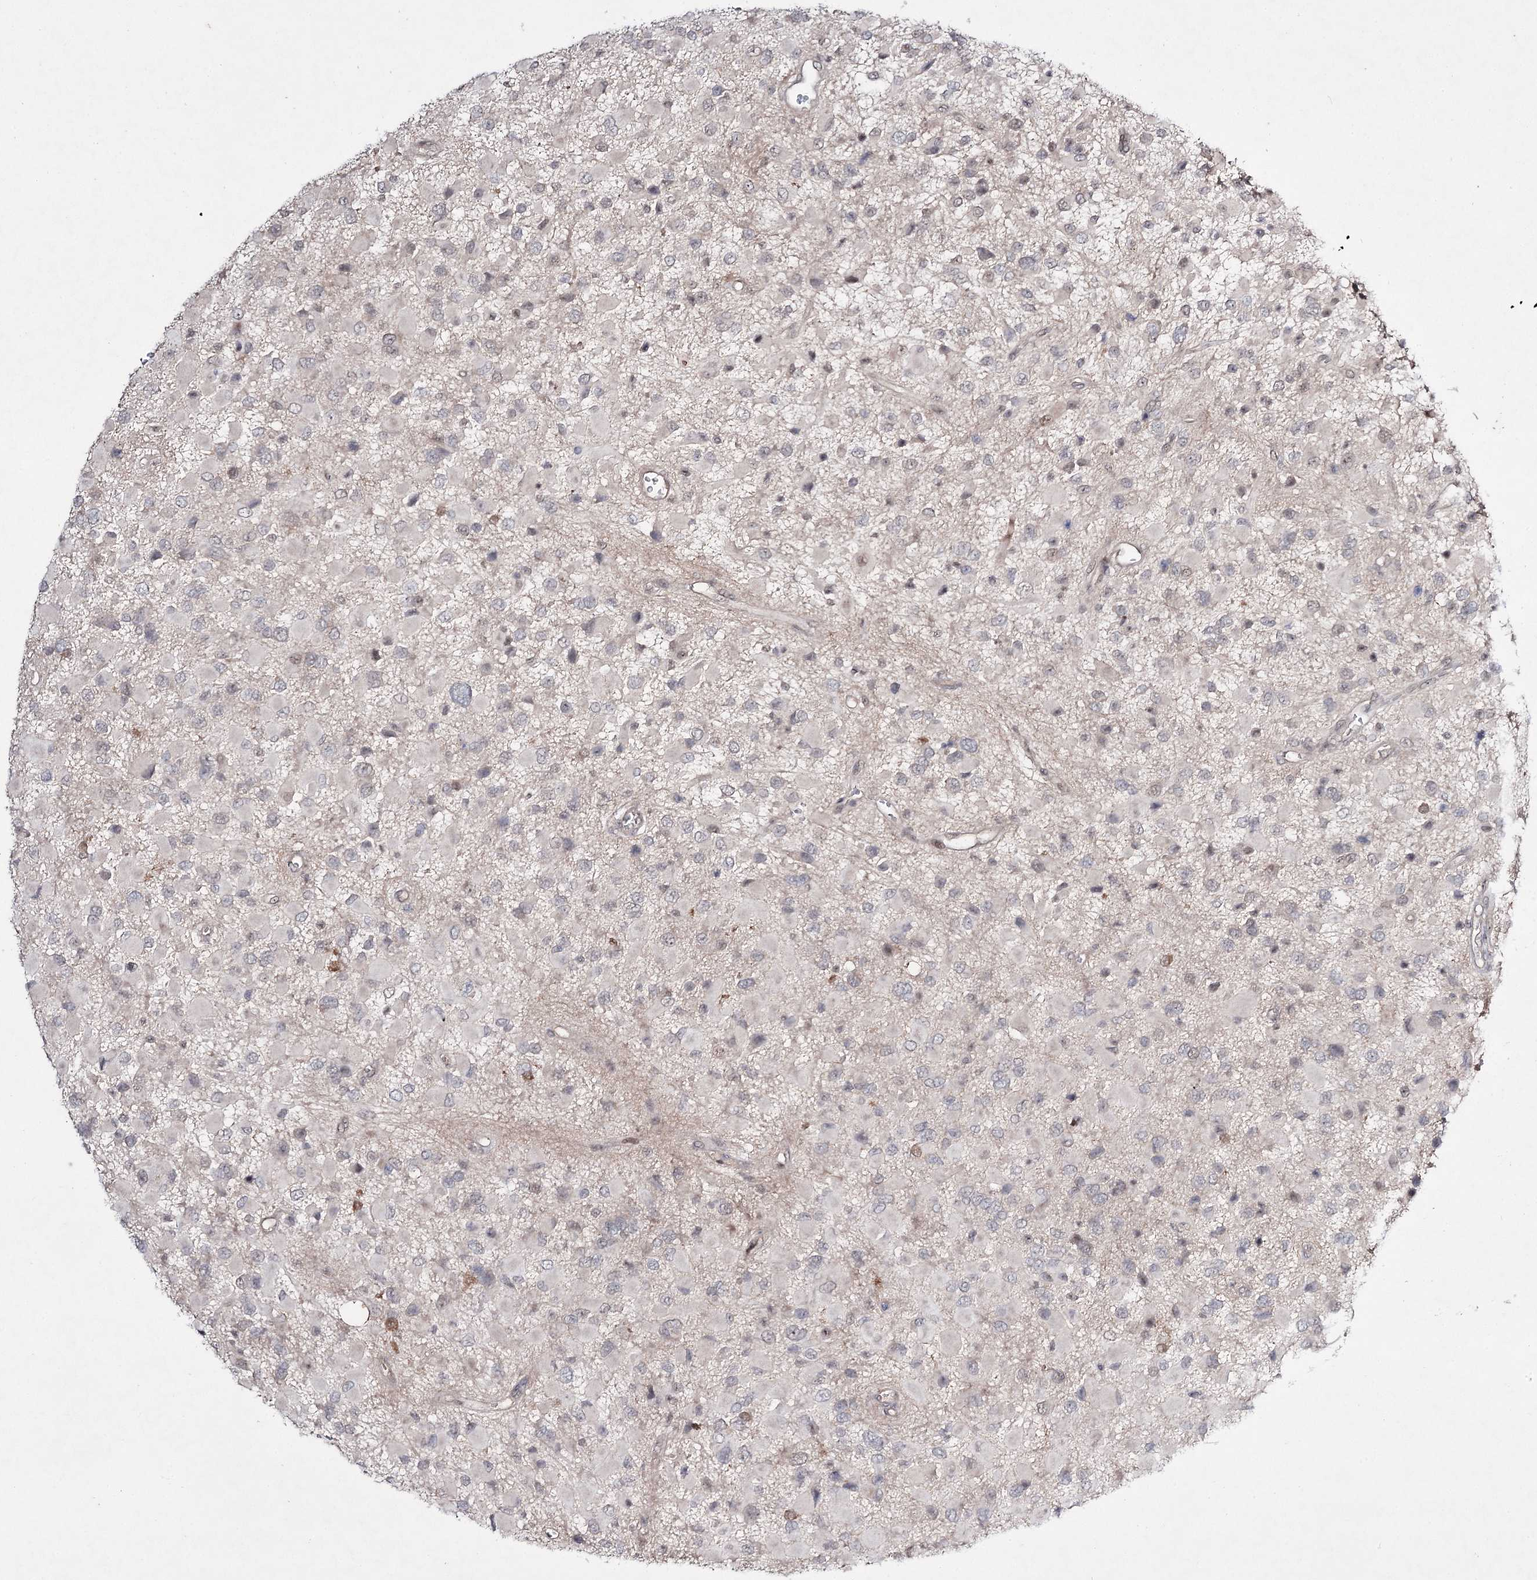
{"staining": {"intensity": "negative", "quantity": "none", "location": "none"}, "tissue": "glioma", "cell_type": "Tumor cells", "image_type": "cancer", "snomed": [{"axis": "morphology", "description": "Glioma, malignant, High grade"}, {"axis": "topography", "description": "Brain"}], "caption": "IHC micrograph of human glioma stained for a protein (brown), which displays no staining in tumor cells.", "gene": "HOXC11", "patient": {"sex": "male", "age": 53}}